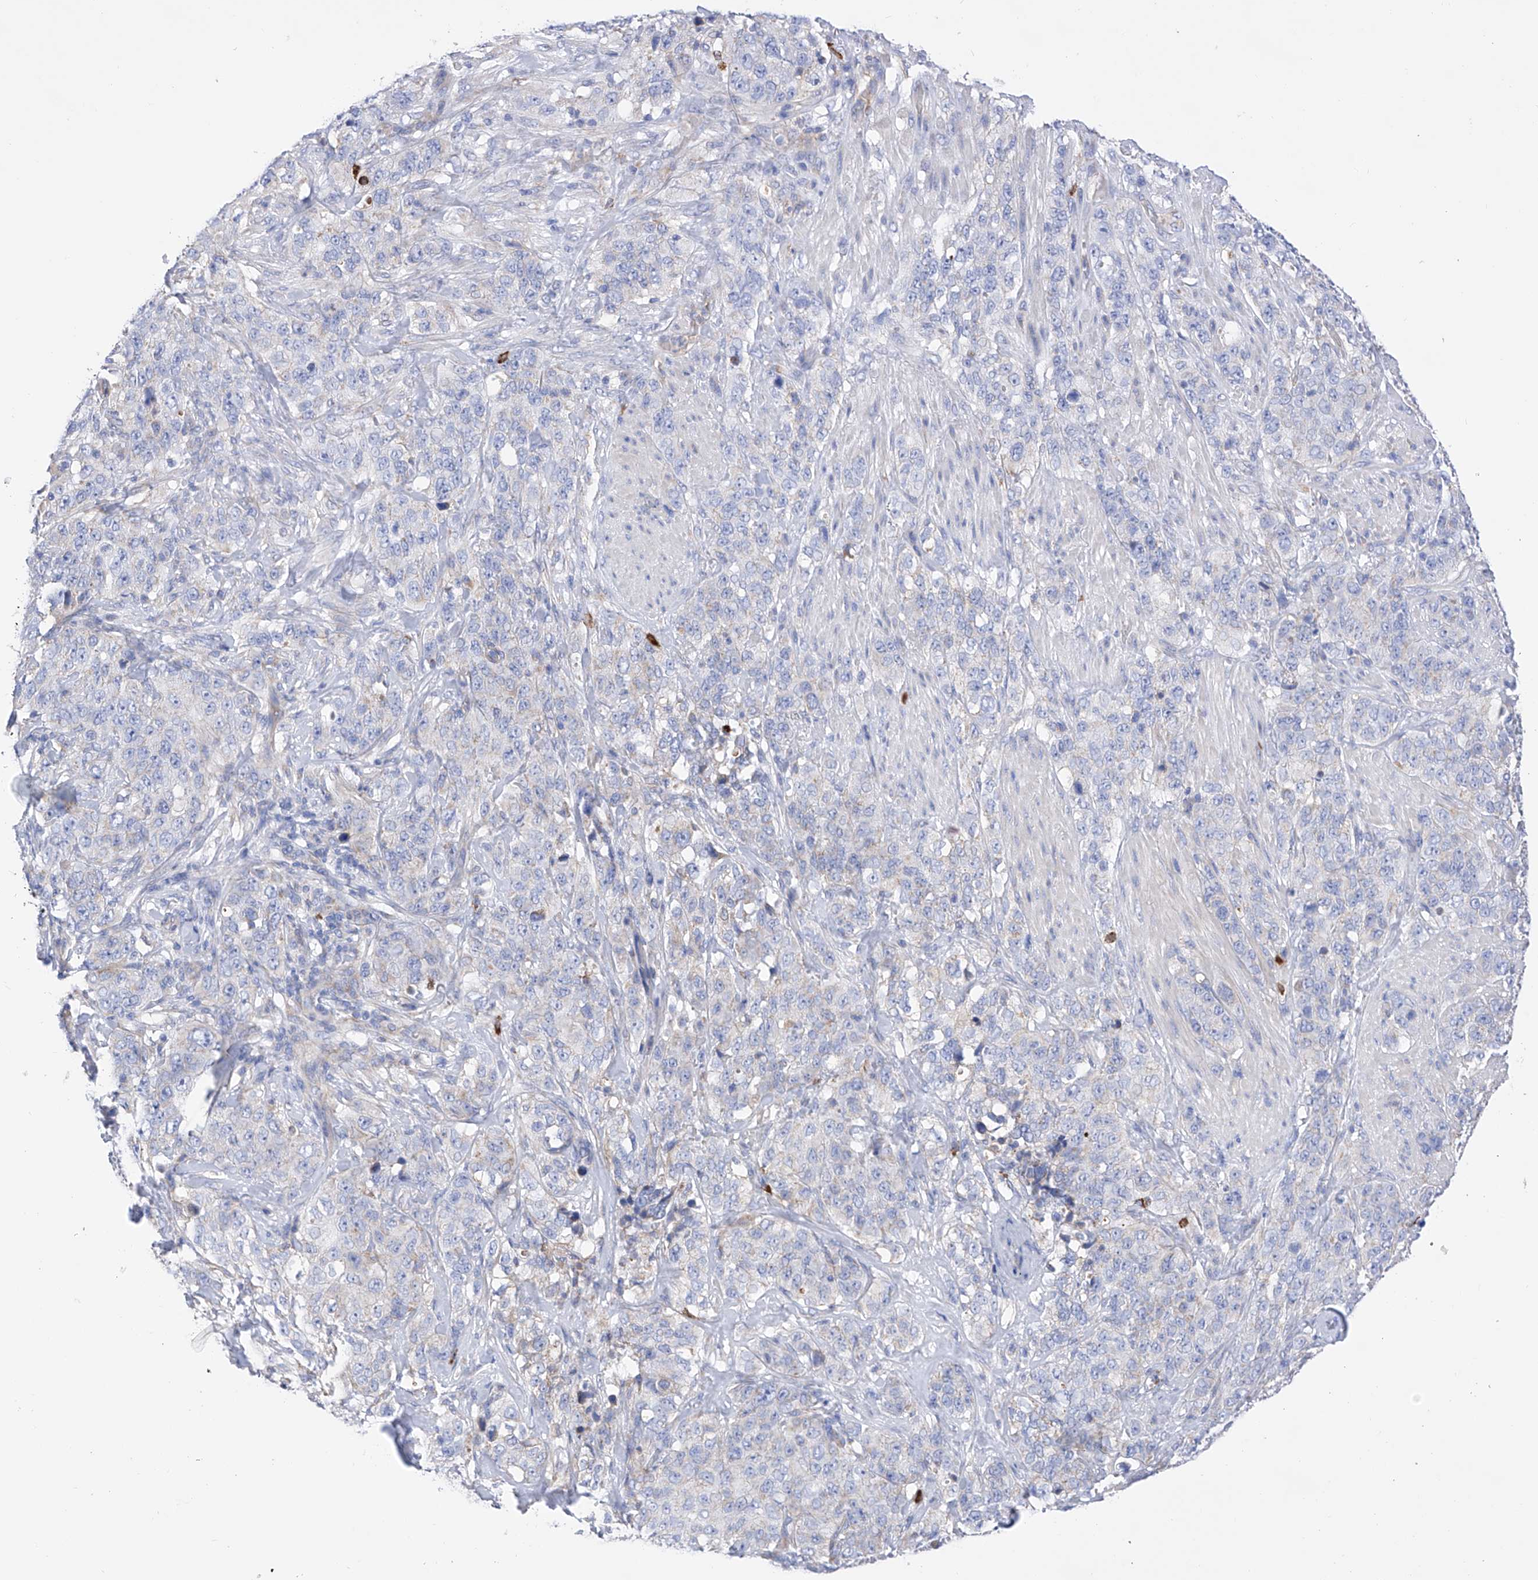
{"staining": {"intensity": "negative", "quantity": "none", "location": "none"}, "tissue": "stomach cancer", "cell_type": "Tumor cells", "image_type": "cancer", "snomed": [{"axis": "morphology", "description": "Adenocarcinoma, NOS"}, {"axis": "topography", "description": "Stomach"}], "caption": "Stomach cancer stained for a protein using immunohistochemistry demonstrates no expression tumor cells.", "gene": "FLG", "patient": {"sex": "male", "age": 48}}